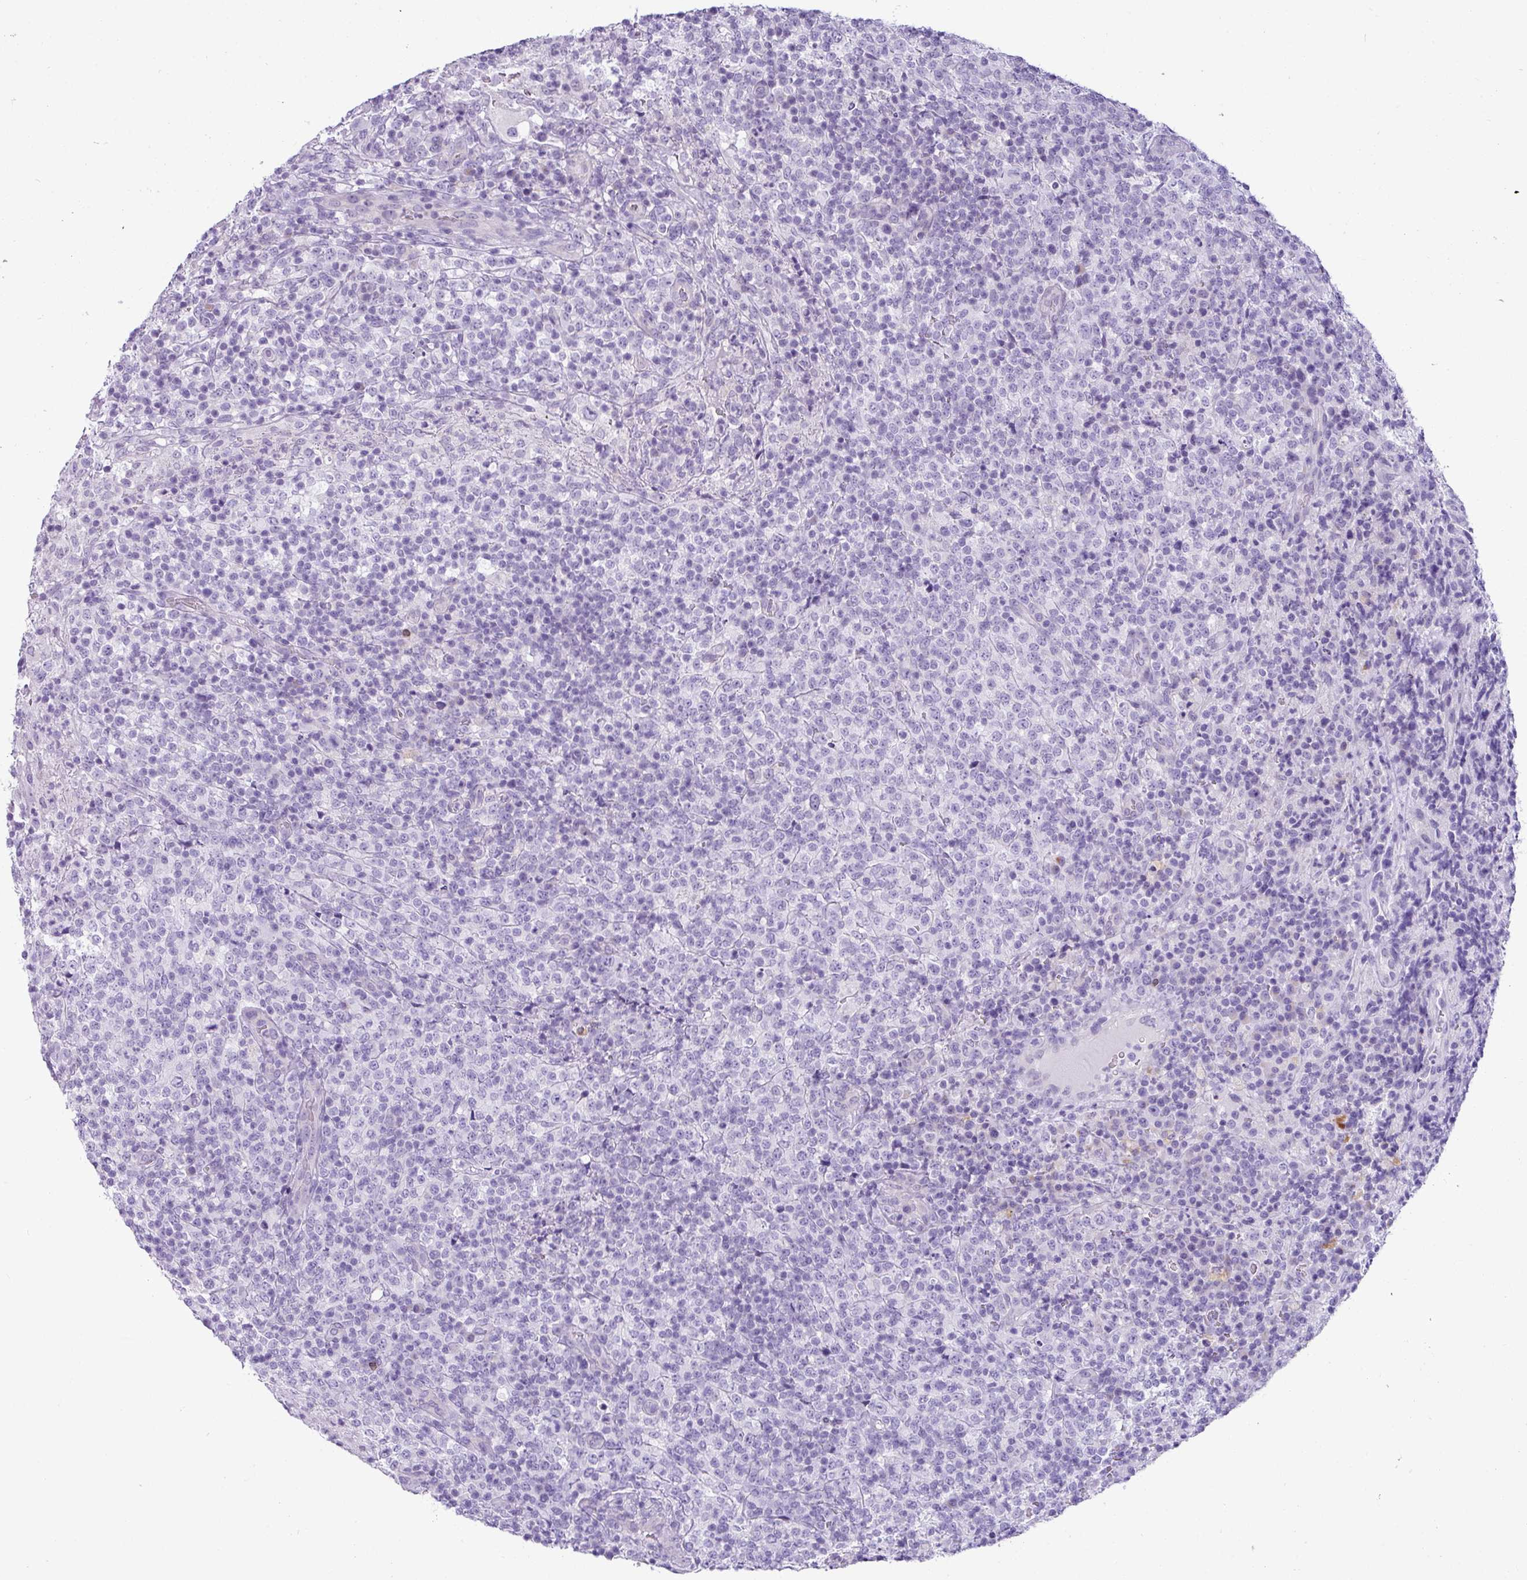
{"staining": {"intensity": "negative", "quantity": "none", "location": "none"}, "tissue": "lymphoma", "cell_type": "Tumor cells", "image_type": "cancer", "snomed": [{"axis": "morphology", "description": "Malignant lymphoma, non-Hodgkin's type, High grade"}, {"axis": "topography", "description": "Lymph node"}], "caption": "Tumor cells are negative for brown protein staining in lymphoma.", "gene": "ZNF524", "patient": {"sex": "male", "age": 54}}